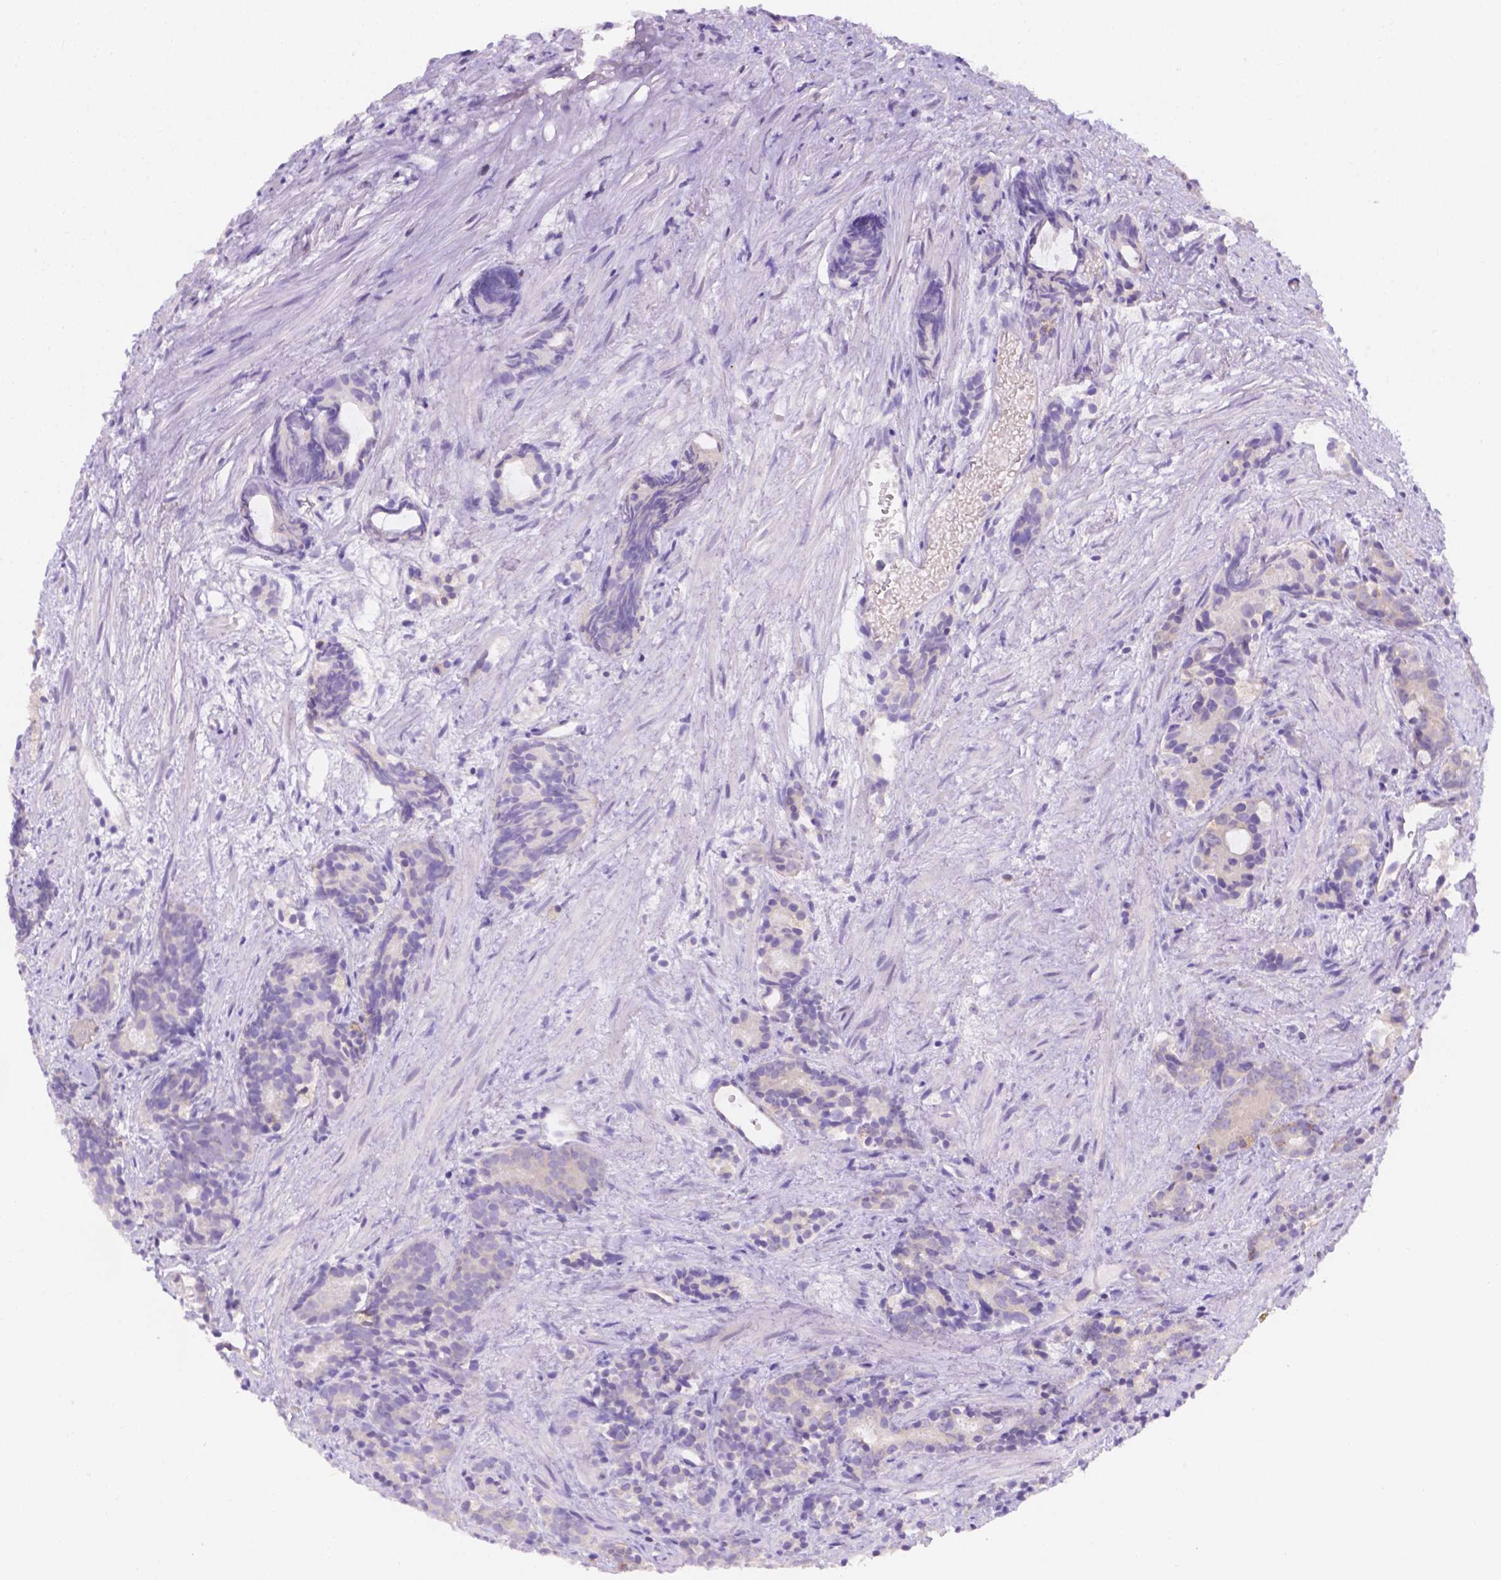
{"staining": {"intensity": "negative", "quantity": "none", "location": "none"}, "tissue": "prostate cancer", "cell_type": "Tumor cells", "image_type": "cancer", "snomed": [{"axis": "morphology", "description": "Adenocarcinoma, High grade"}, {"axis": "topography", "description": "Prostate"}], "caption": "There is no significant staining in tumor cells of prostate cancer (adenocarcinoma (high-grade)).", "gene": "CD96", "patient": {"sex": "male", "age": 84}}